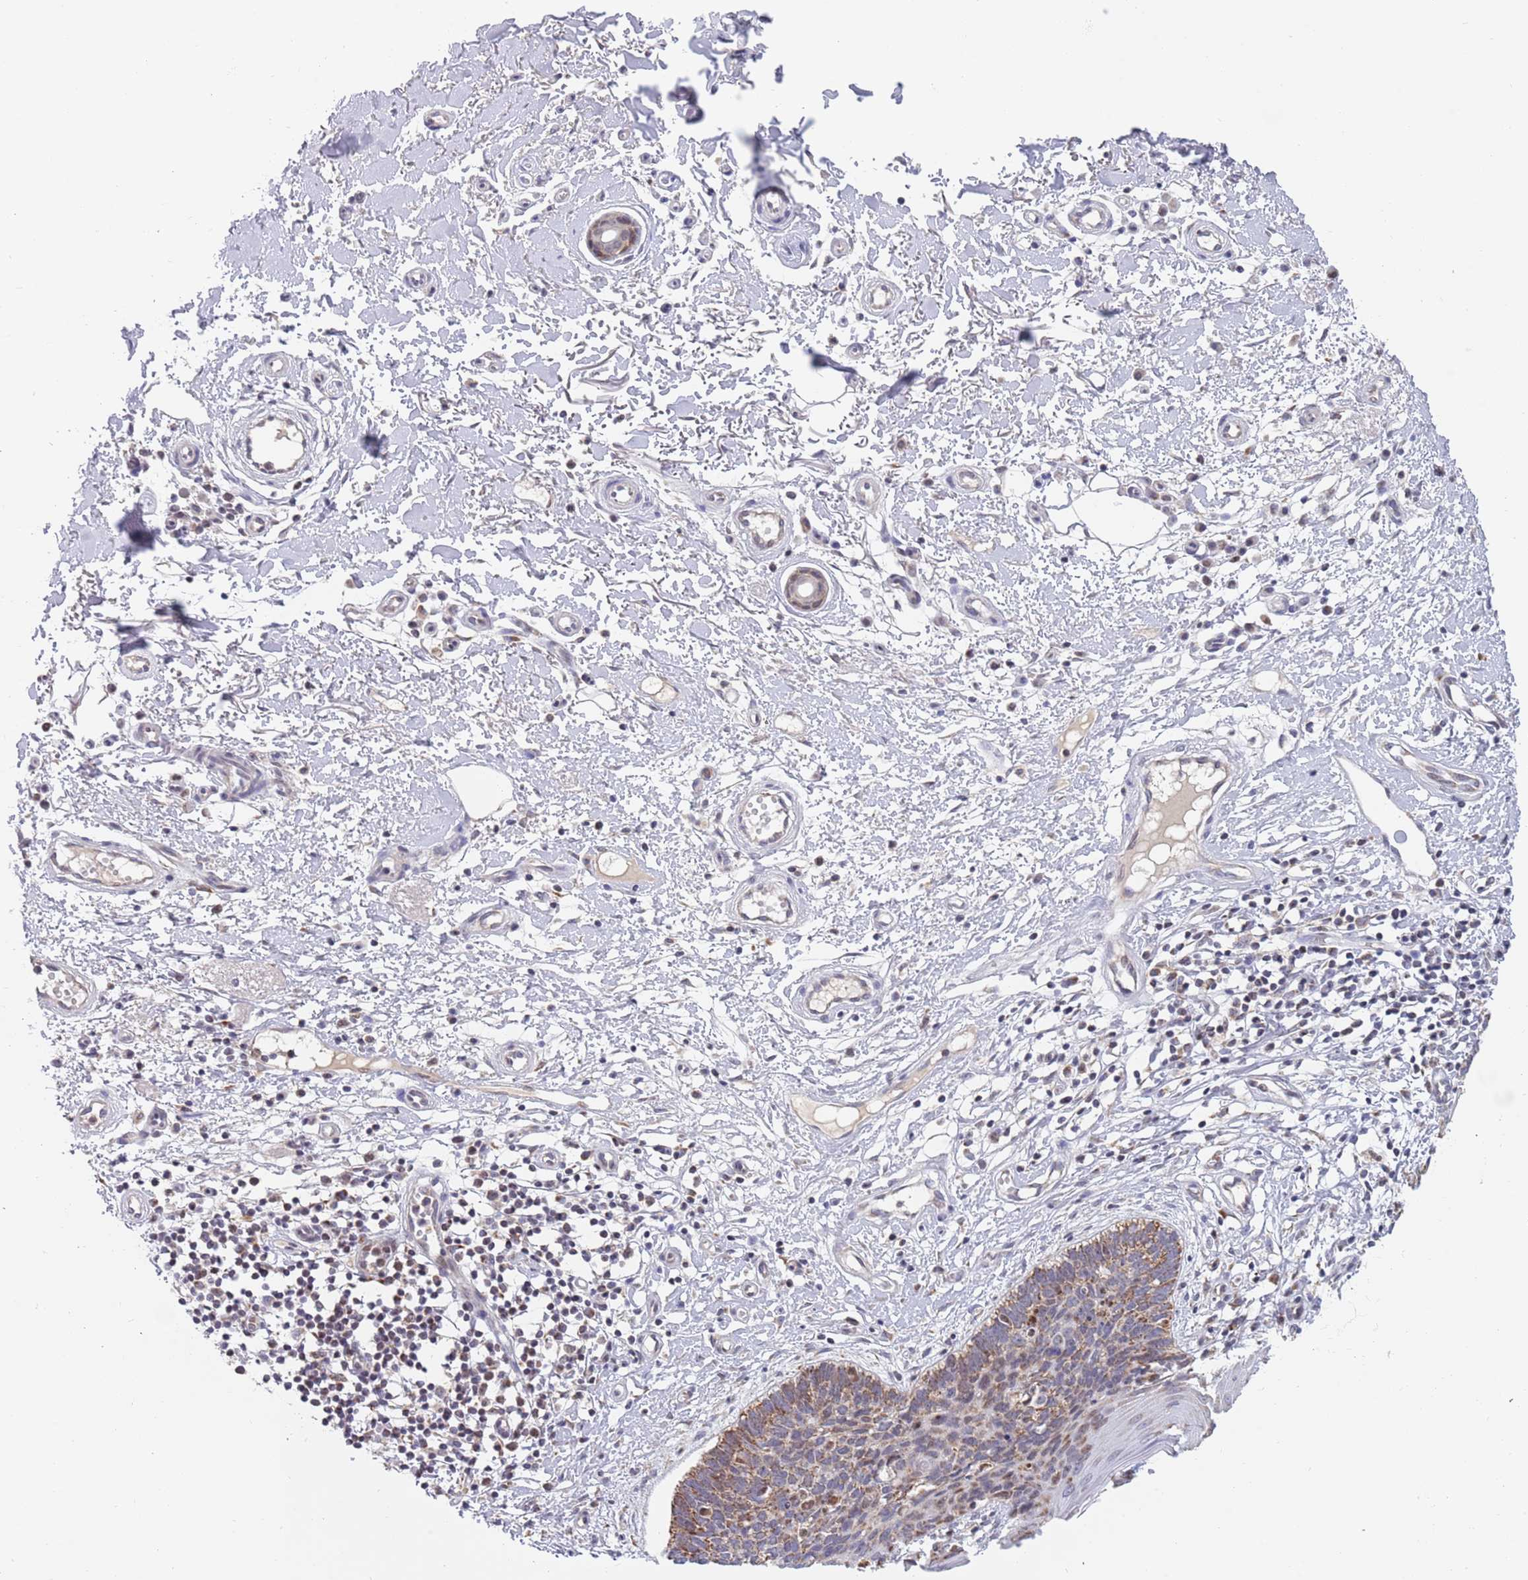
{"staining": {"intensity": "moderate", "quantity": ">75%", "location": "cytoplasmic/membranous"}, "tissue": "skin cancer", "cell_type": "Tumor cells", "image_type": "cancer", "snomed": [{"axis": "morphology", "description": "Basal cell carcinoma"}, {"axis": "topography", "description": "Skin"}], "caption": "An IHC image of tumor tissue is shown. Protein staining in brown labels moderate cytoplasmic/membranous positivity in basal cell carcinoma (skin) within tumor cells. (Brightfield microscopy of DAB IHC at high magnification).", "gene": "TIMM13", "patient": {"sex": "male", "age": 78}}